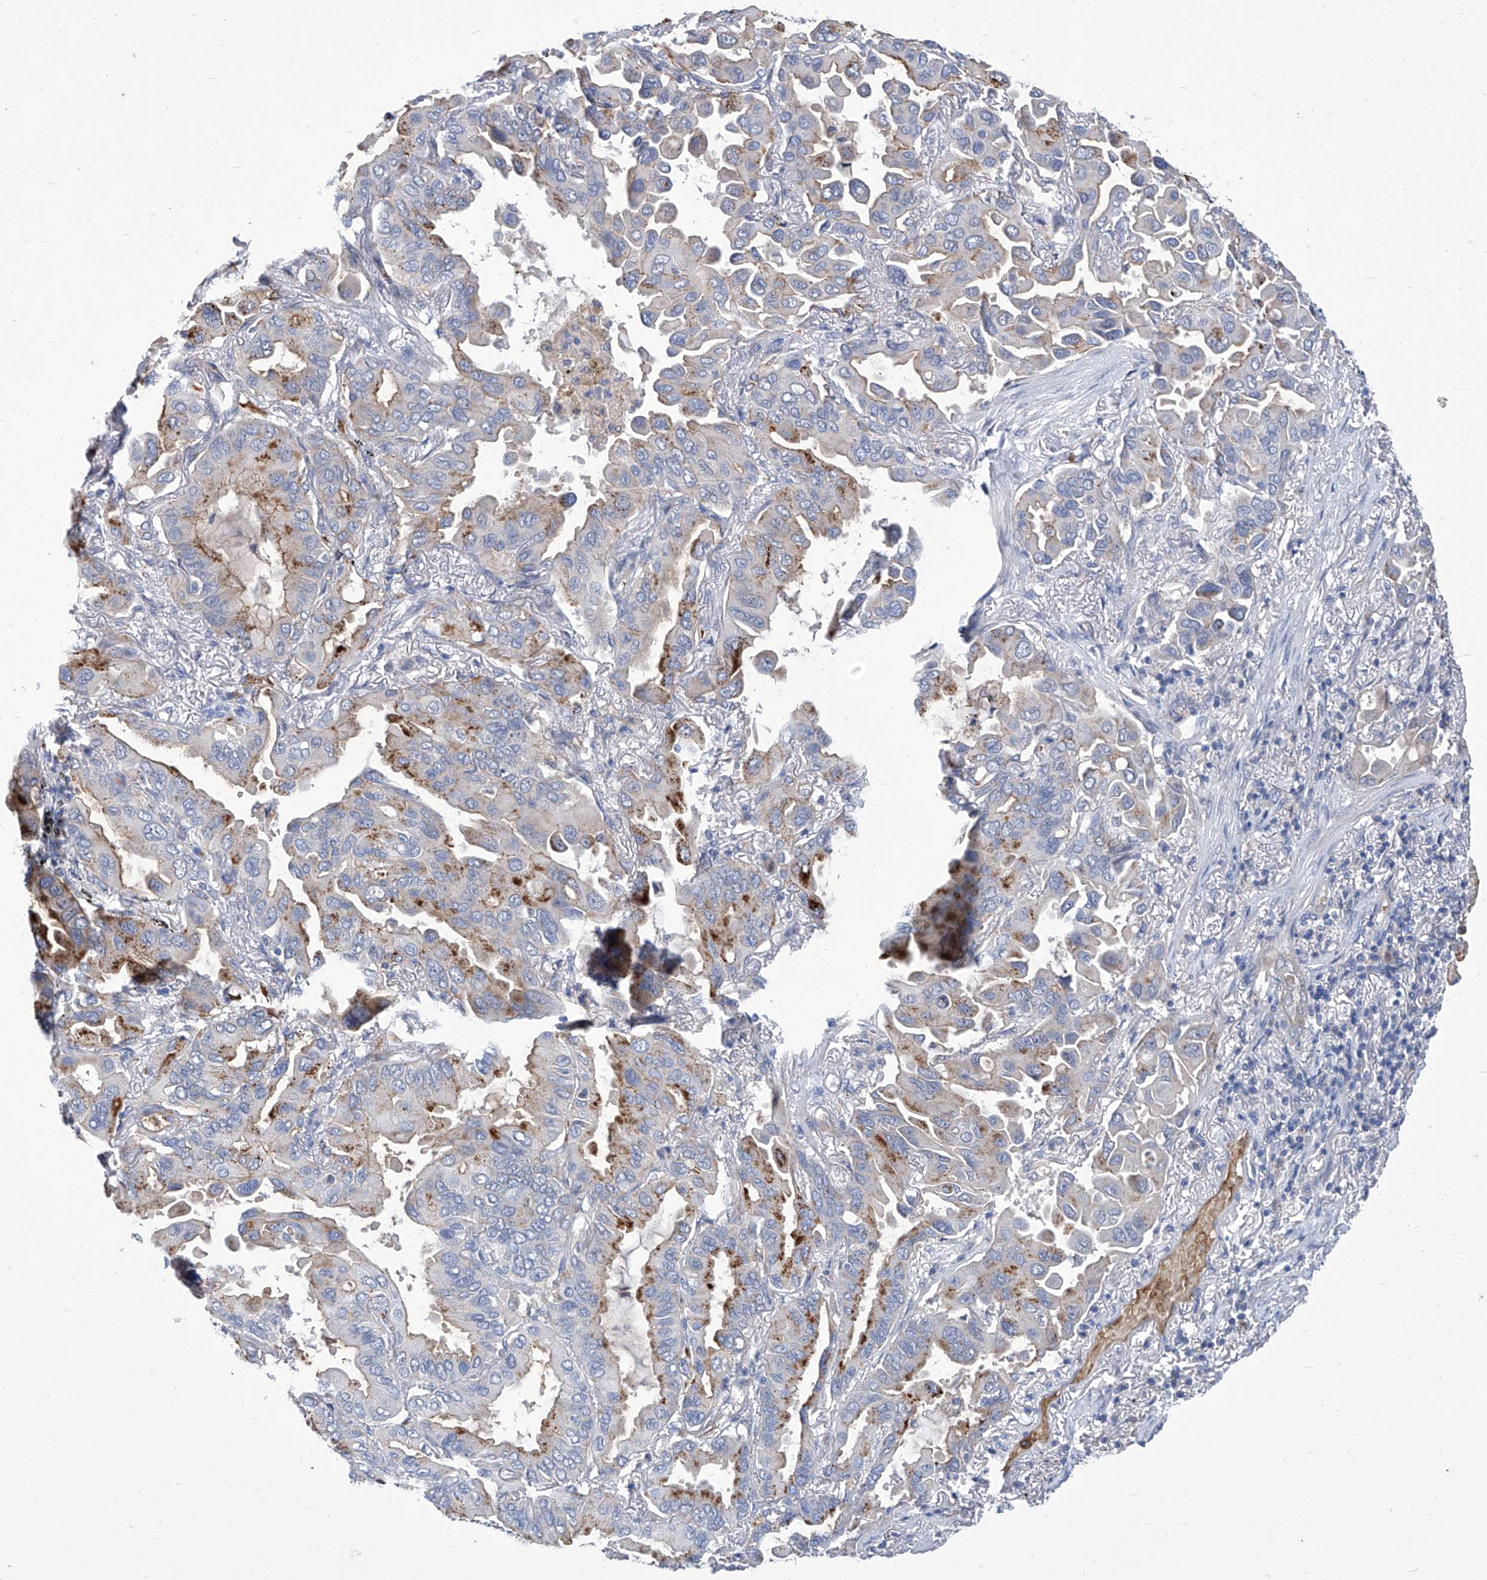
{"staining": {"intensity": "moderate", "quantity": "<25%", "location": "cytoplasmic/membranous"}, "tissue": "lung cancer", "cell_type": "Tumor cells", "image_type": "cancer", "snomed": [{"axis": "morphology", "description": "Adenocarcinoma, NOS"}, {"axis": "topography", "description": "Lung"}], "caption": "Immunohistochemistry of lung adenocarcinoma exhibits low levels of moderate cytoplasmic/membranous expression in approximately <25% of tumor cells.", "gene": "PARD3", "patient": {"sex": "male", "age": 64}}